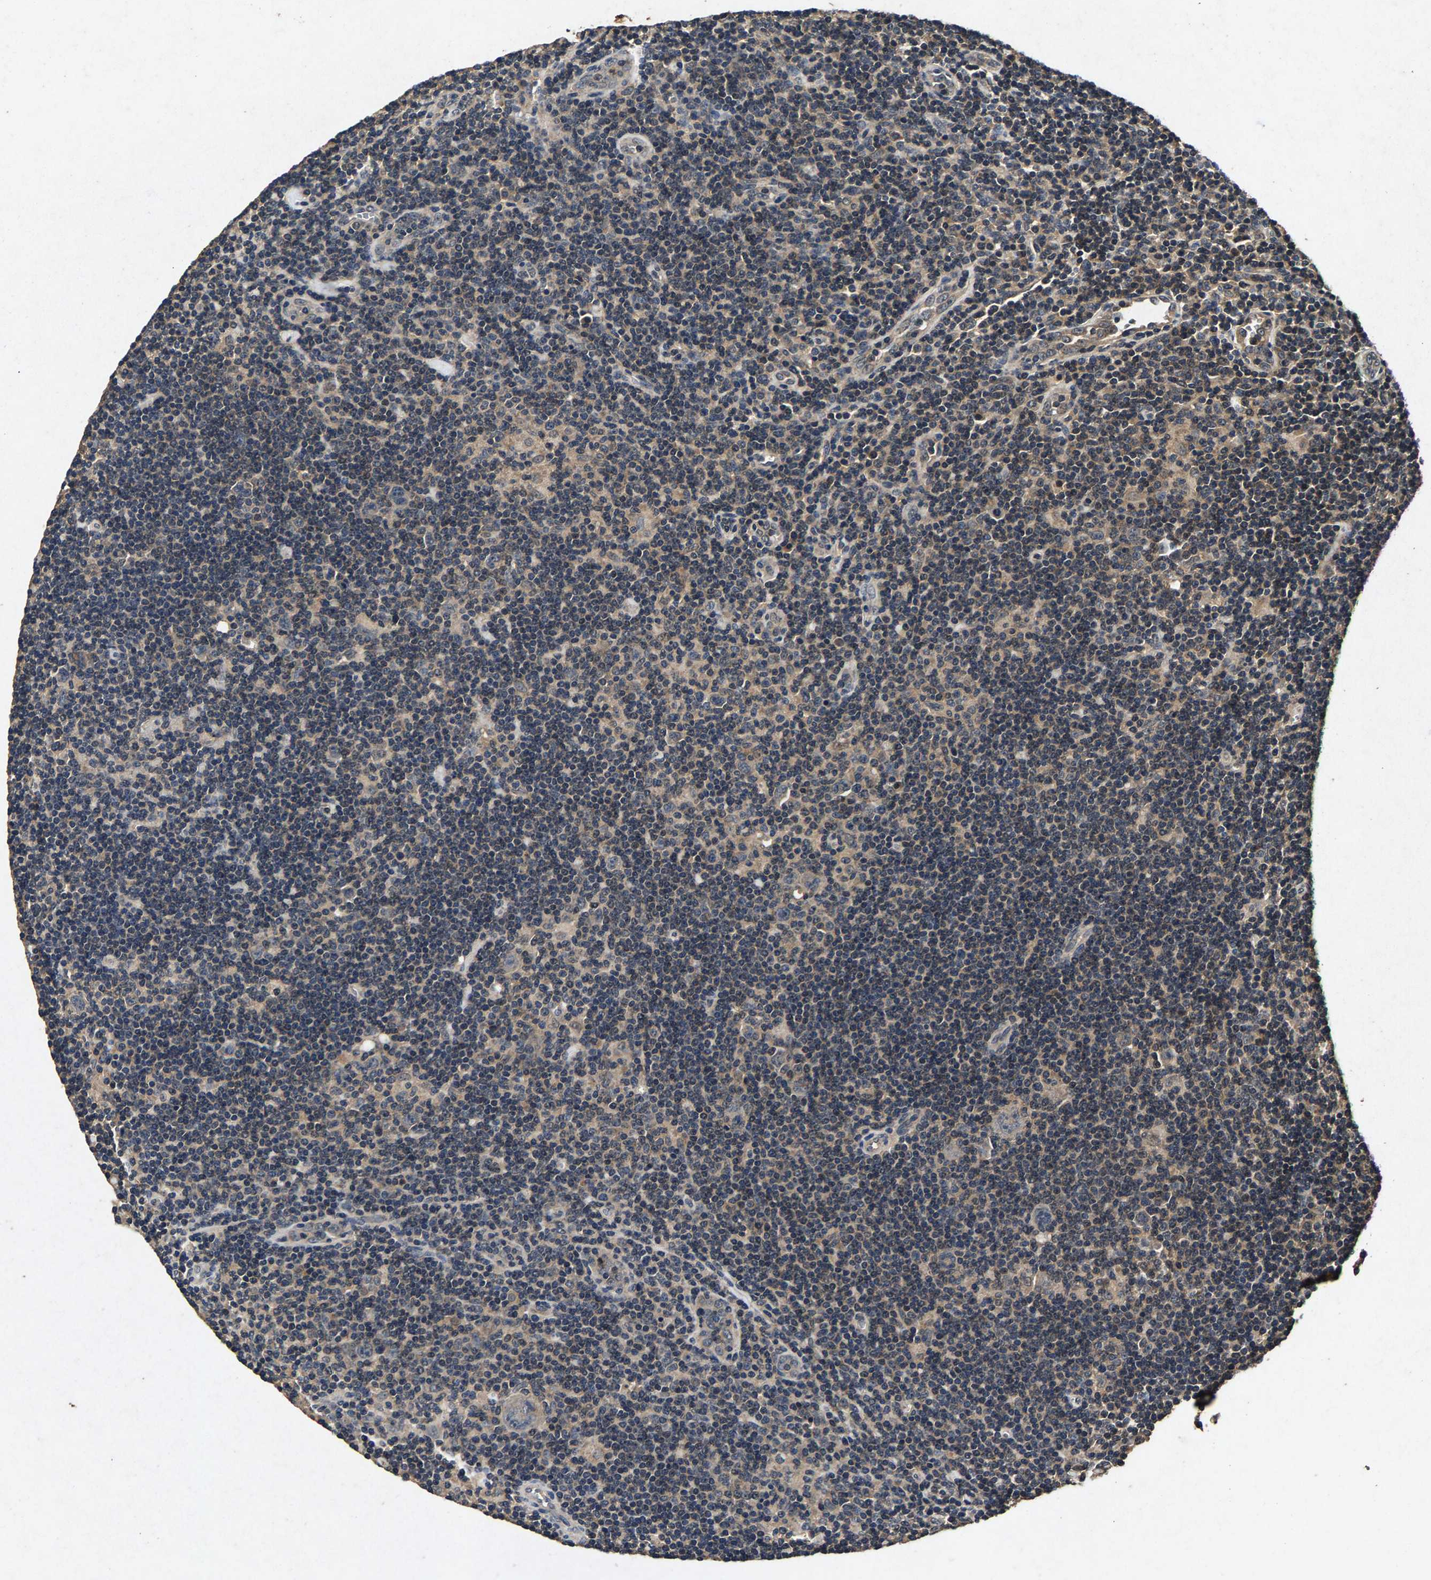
{"staining": {"intensity": "weak", "quantity": ">75%", "location": "cytoplasmic/membranous"}, "tissue": "lymphoma", "cell_type": "Tumor cells", "image_type": "cancer", "snomed": [{"axis": "morphology", "description": "Hodgkin's disease, NOS"}, {"axis": "topography", "description": "Lymph node"}], "caption": "Weak cytoplasmic/membranous protein expression is seen in about >75% of tumor cells in Hodgkin's disease.", "gene": "PPP1CC", "patient": {"sex": "female", "age": 57}}